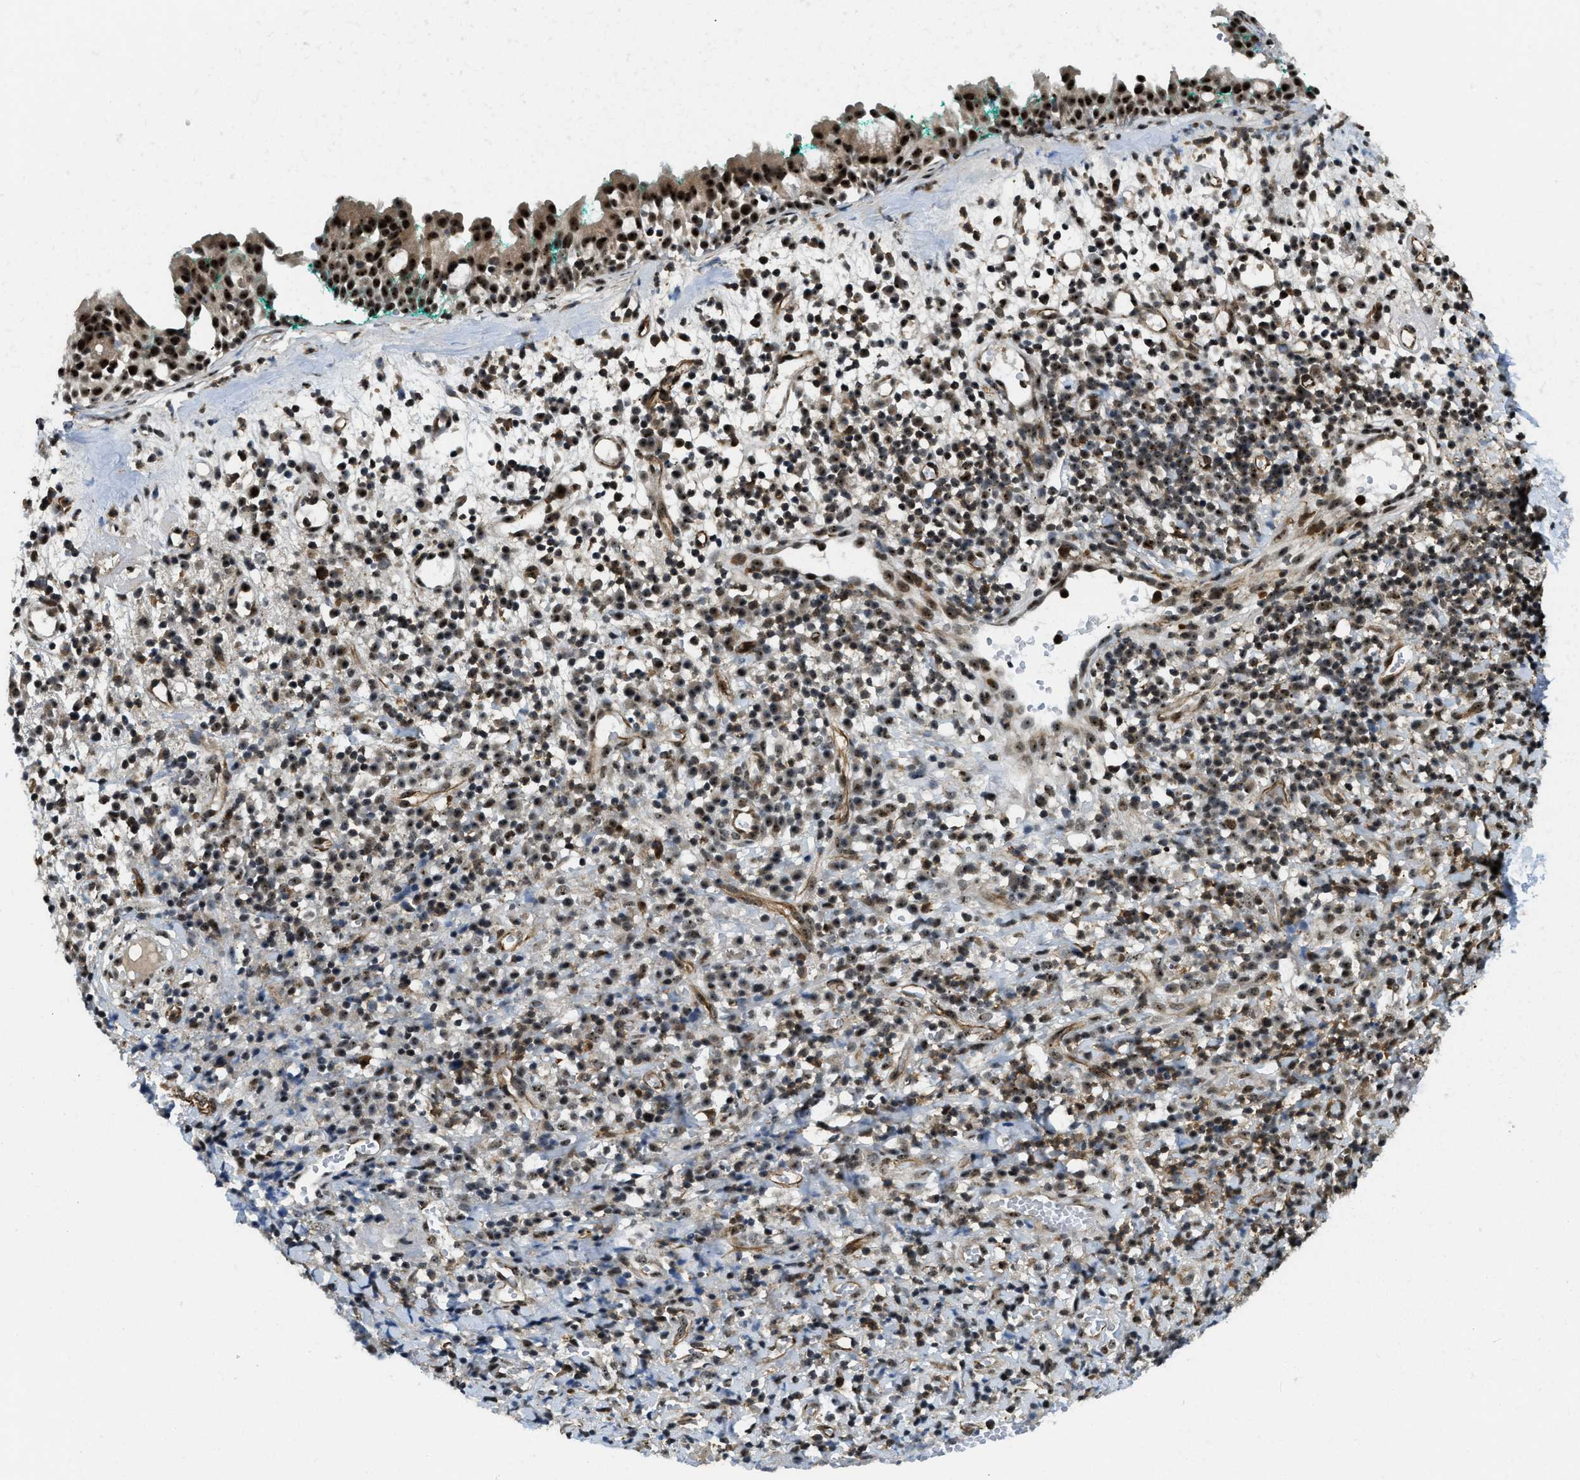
{"staining": {"intensity": "strong", "quantity": ">75%", "location": "nuclear"}, "tissue": "nasopharynx", "cell_type": "Respiratory epithelial cells", "image_type": "normal", "snomed": [{"axis": "morphology", "description": "Normal tissue, NOS"}, {"axis": "morphology", "description": "Basal cell carcinoma"}, {"axis": "topography", "description": "Cartilage tissue"}, {"axis": "topography", "description": "Nasopharynx"}, {"axis": "topography", "description": "Oral tissue"}], "caption": "About >75% of respiratory epithelial cells in normal nasopharynx exhibit strong nuclear protein expression as visualized by brown immunohistochemical staining.", "gene": "E2F1", "patient": {"sex": "female", "age": 77}}